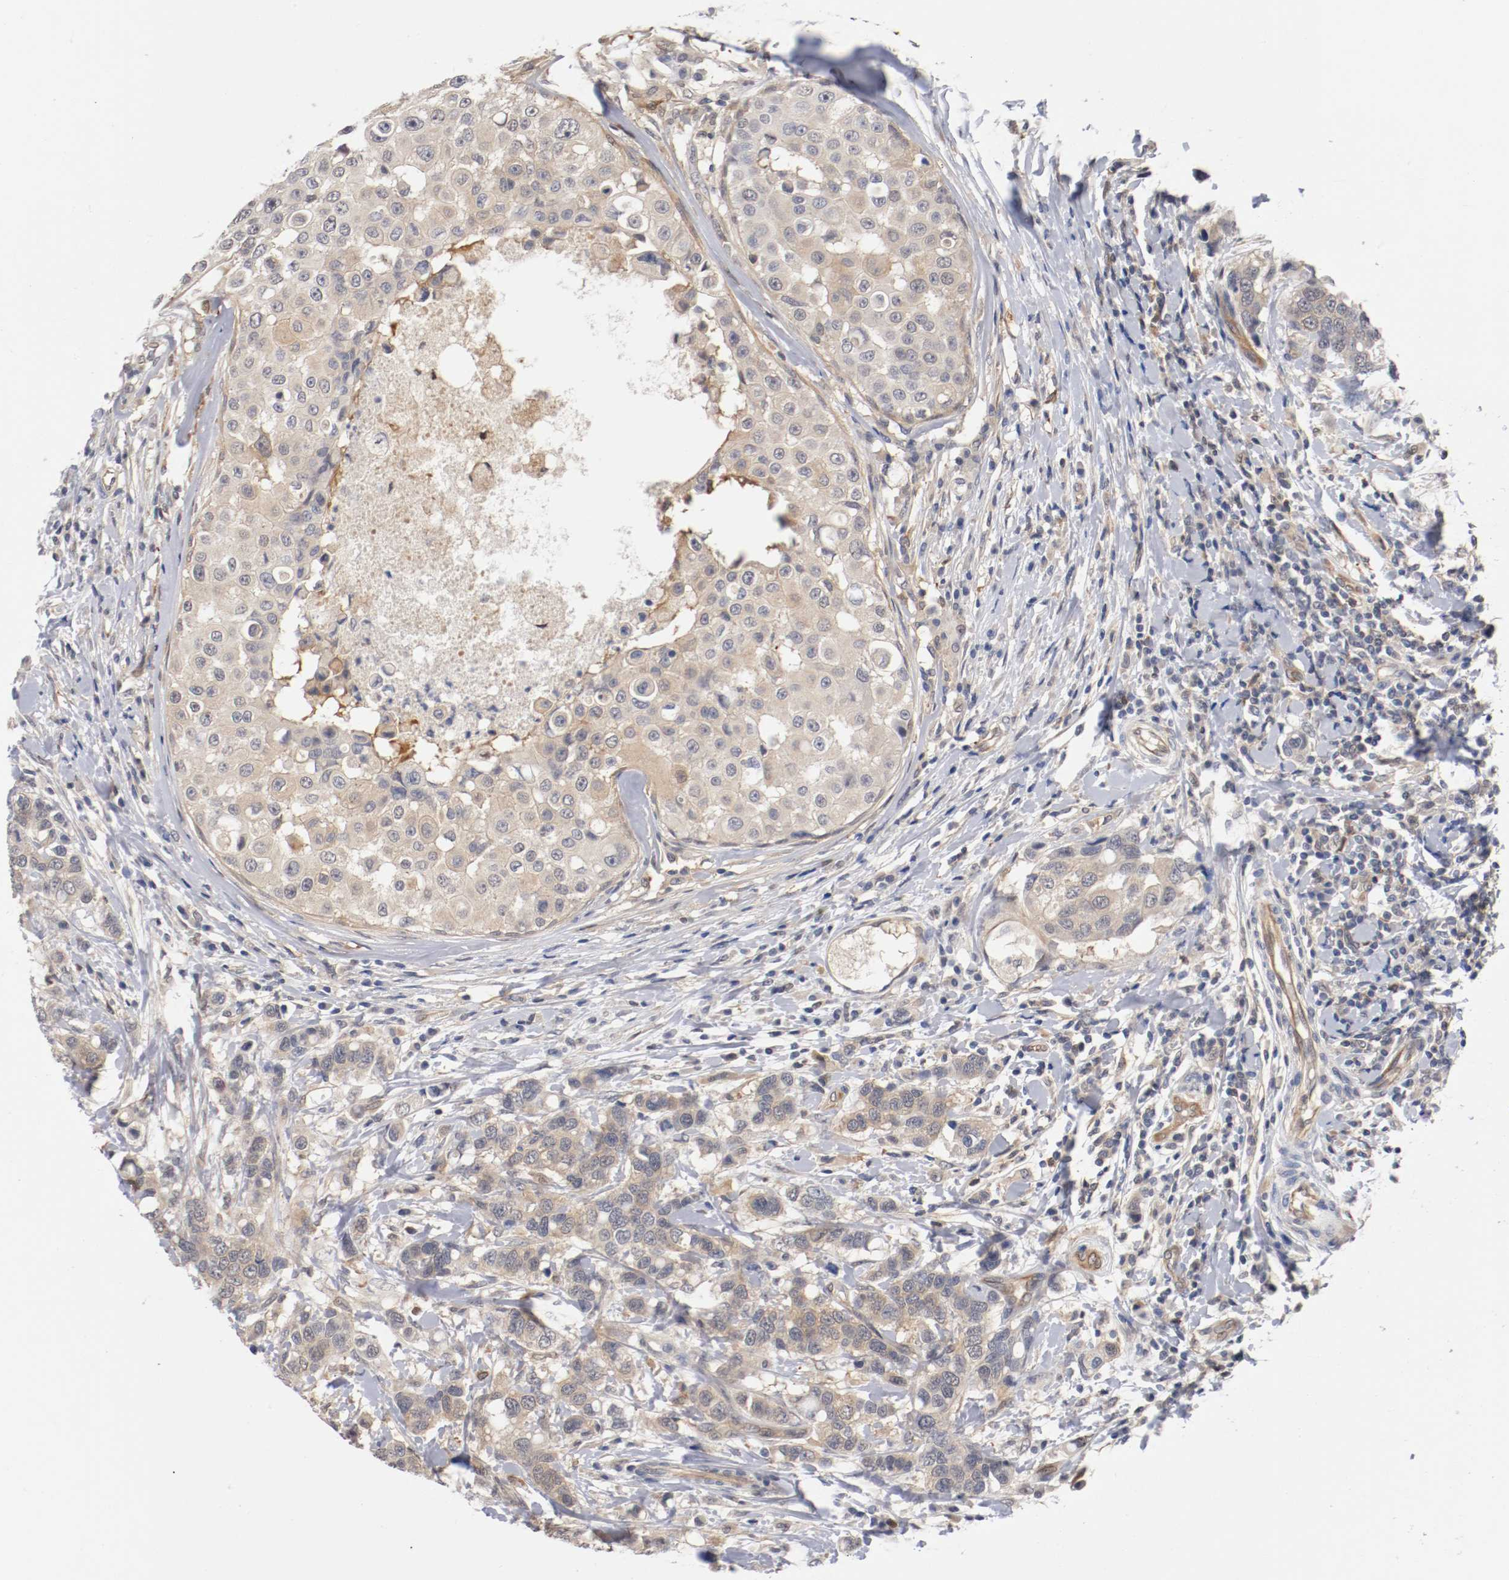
{"staining": {"intensity": "weak", "quantity": "25%-75%", "location": "cytoplasmic/membranous"}, "tissue": "breast cancer", "cell_type": "Tumor cells", "image_type": "cancer", "snomed": [{"axis": "morphology", "description": "Duct carcinoma"}, {"axis": "topography", "description": "Breast"}], "caption": "A low amount of weak cytoplasmic/membranous staining is present in approximately 25%-75% of tumor cells in invasive ductal carcinoma (breast) tissue.", "gene": "RBM23", "patient": {"sex": "female", "age": 27}}